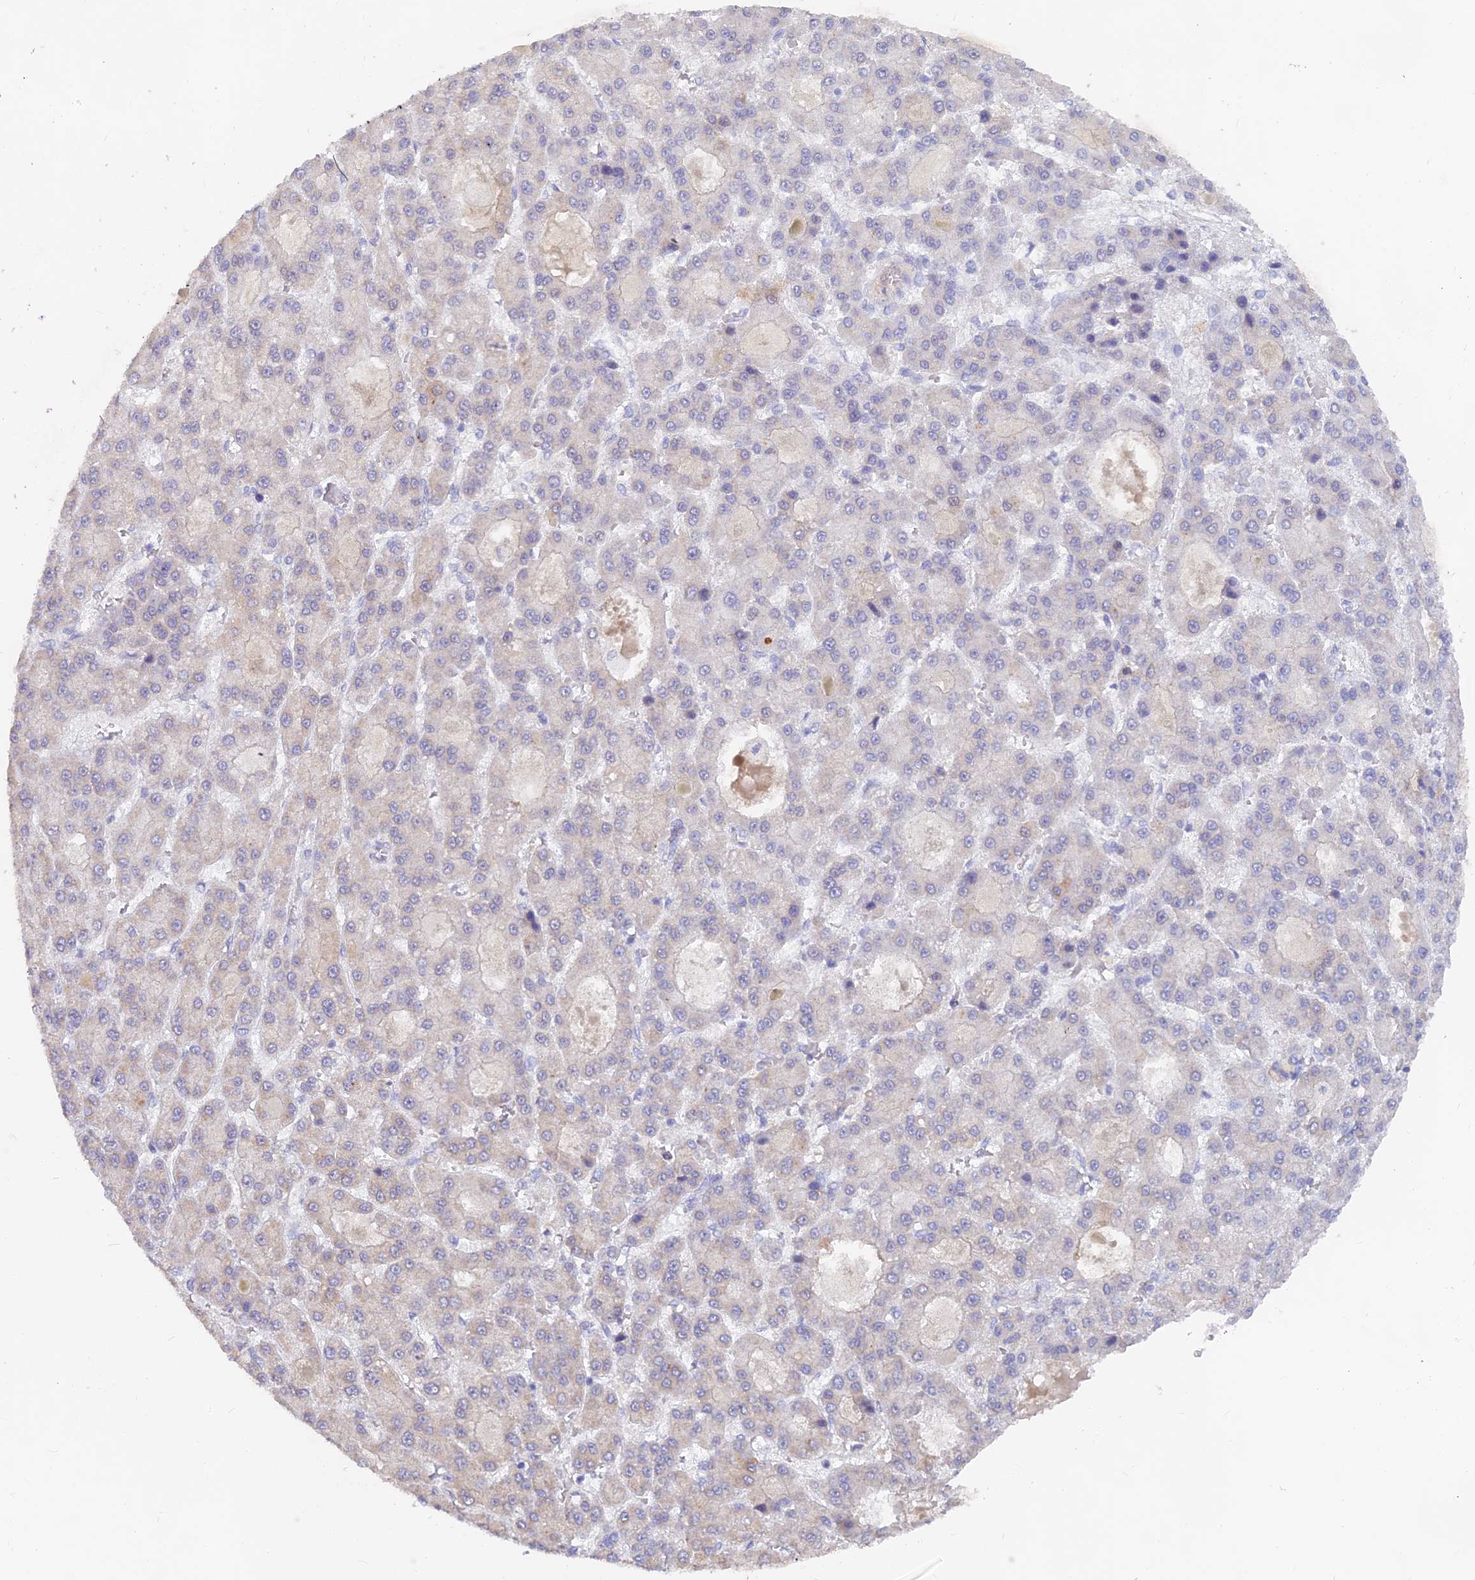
{"staining": {"intensity": "negative", "quantity": "none", "location": "none"}, "tissue": "liver cancer", "cell_type": "Tumor cells", "image_type": "cancer", "snomed": [{"axis": "morphology", "description": "Carcinoma, Hepatocellular, NOS"}, {"axis": "topography", "description": "Liver"}], "caption": "Immunohistochemistry photomicrograph of neoplastic tissue: human liver cancer (hepatocellular carcinoma) stained with DAB shows no significant protein positivity in tumor cells.", "gene": "LRIF1", "patient": {"sex": "male", "age": 70}}